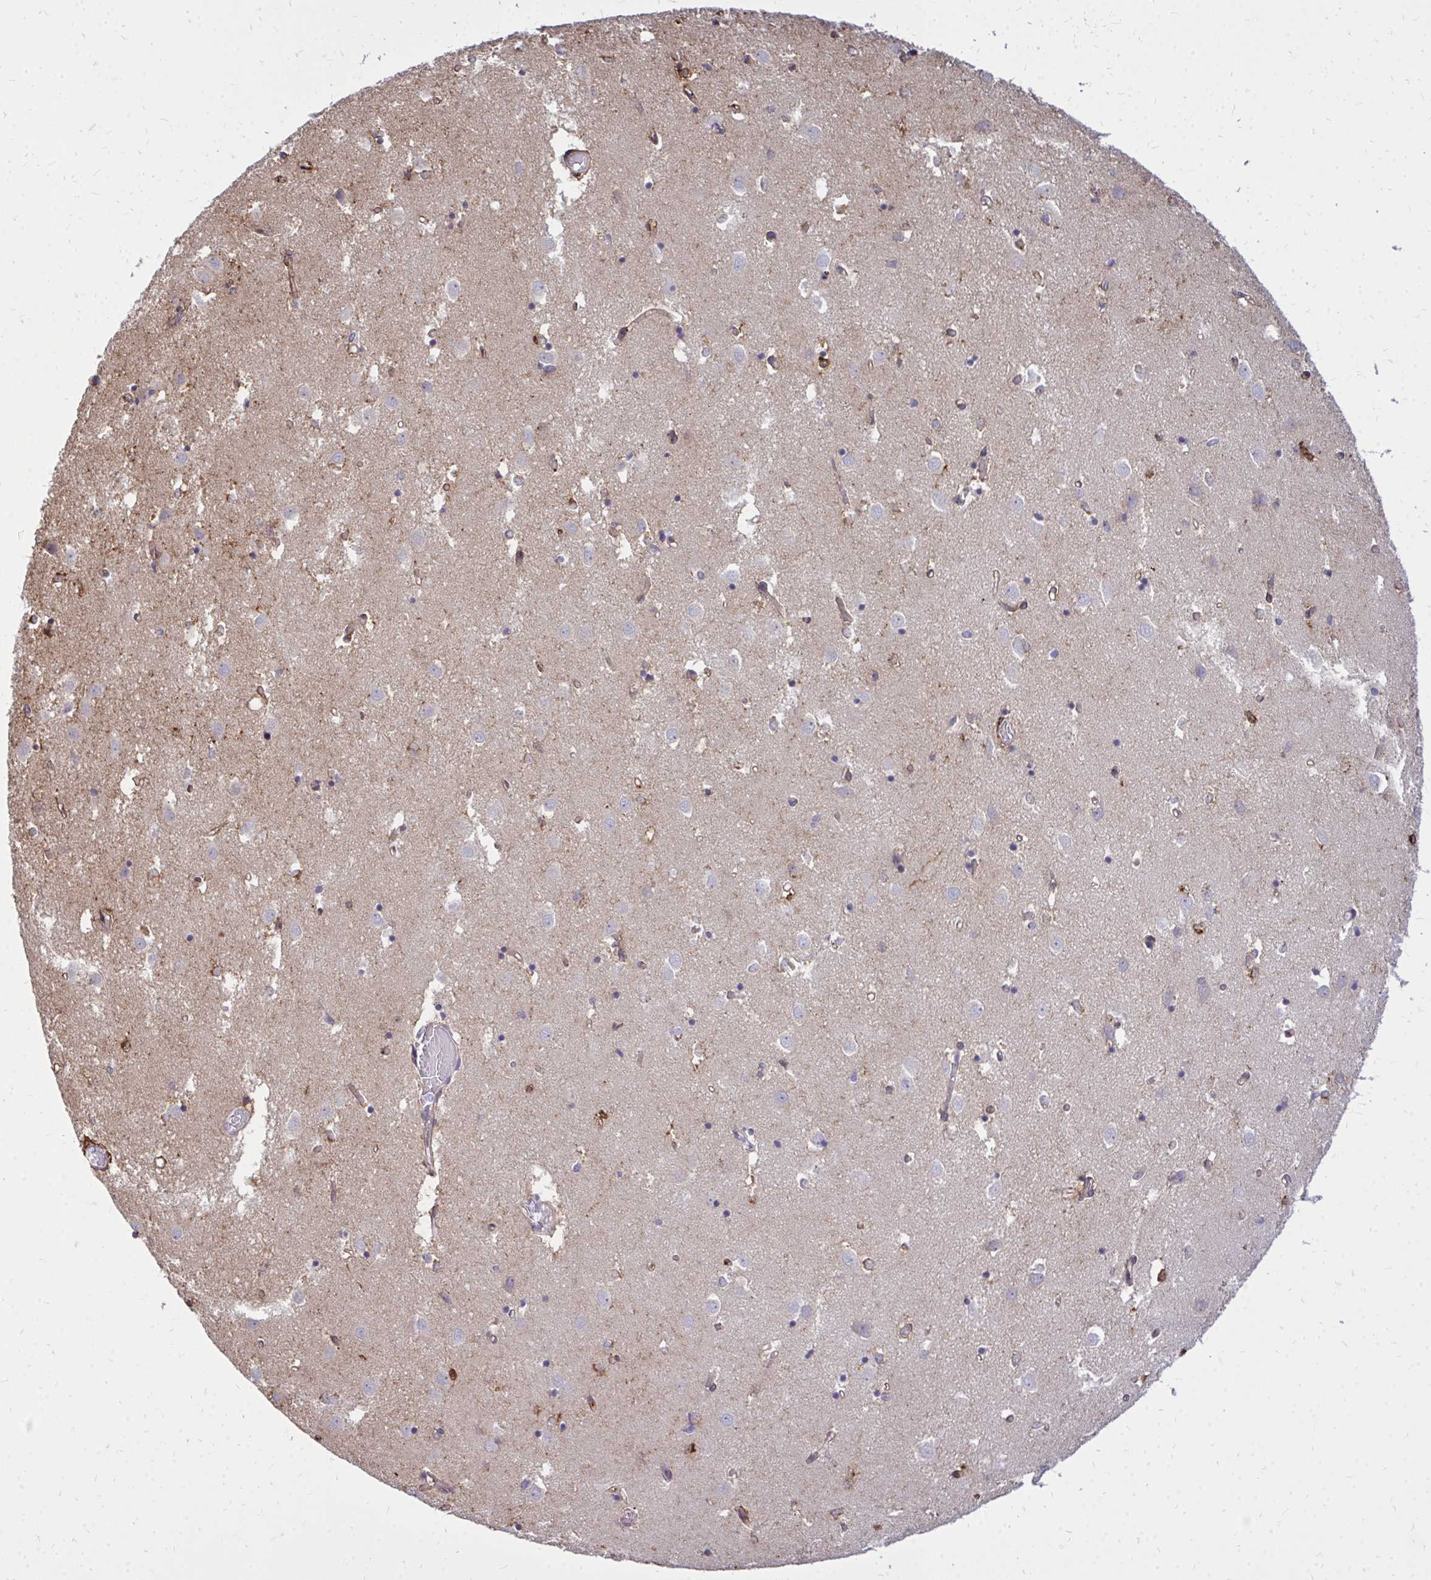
{"staining": {"intensity": "moderate", "quantity": "<25%", "location": "cytoplasmic/membranous"}, "tissue": "caudate", "cell_type": "Glial cells", "image_type": "normal", "snomed": [{"axis": "morphology", "description": "Normal tissue, NOS"}, {"axis": "topography", "description": "Lateral ventricle wall"}], "caption": "Immunohistochemical staining of normal caudate demonstrates <25% levels of moderate cytoplasmic/membranous protein staining in about <25% of glial cells.", "gene": "MARCKSL1", "patient": {"sex": "male", "age": 70}}